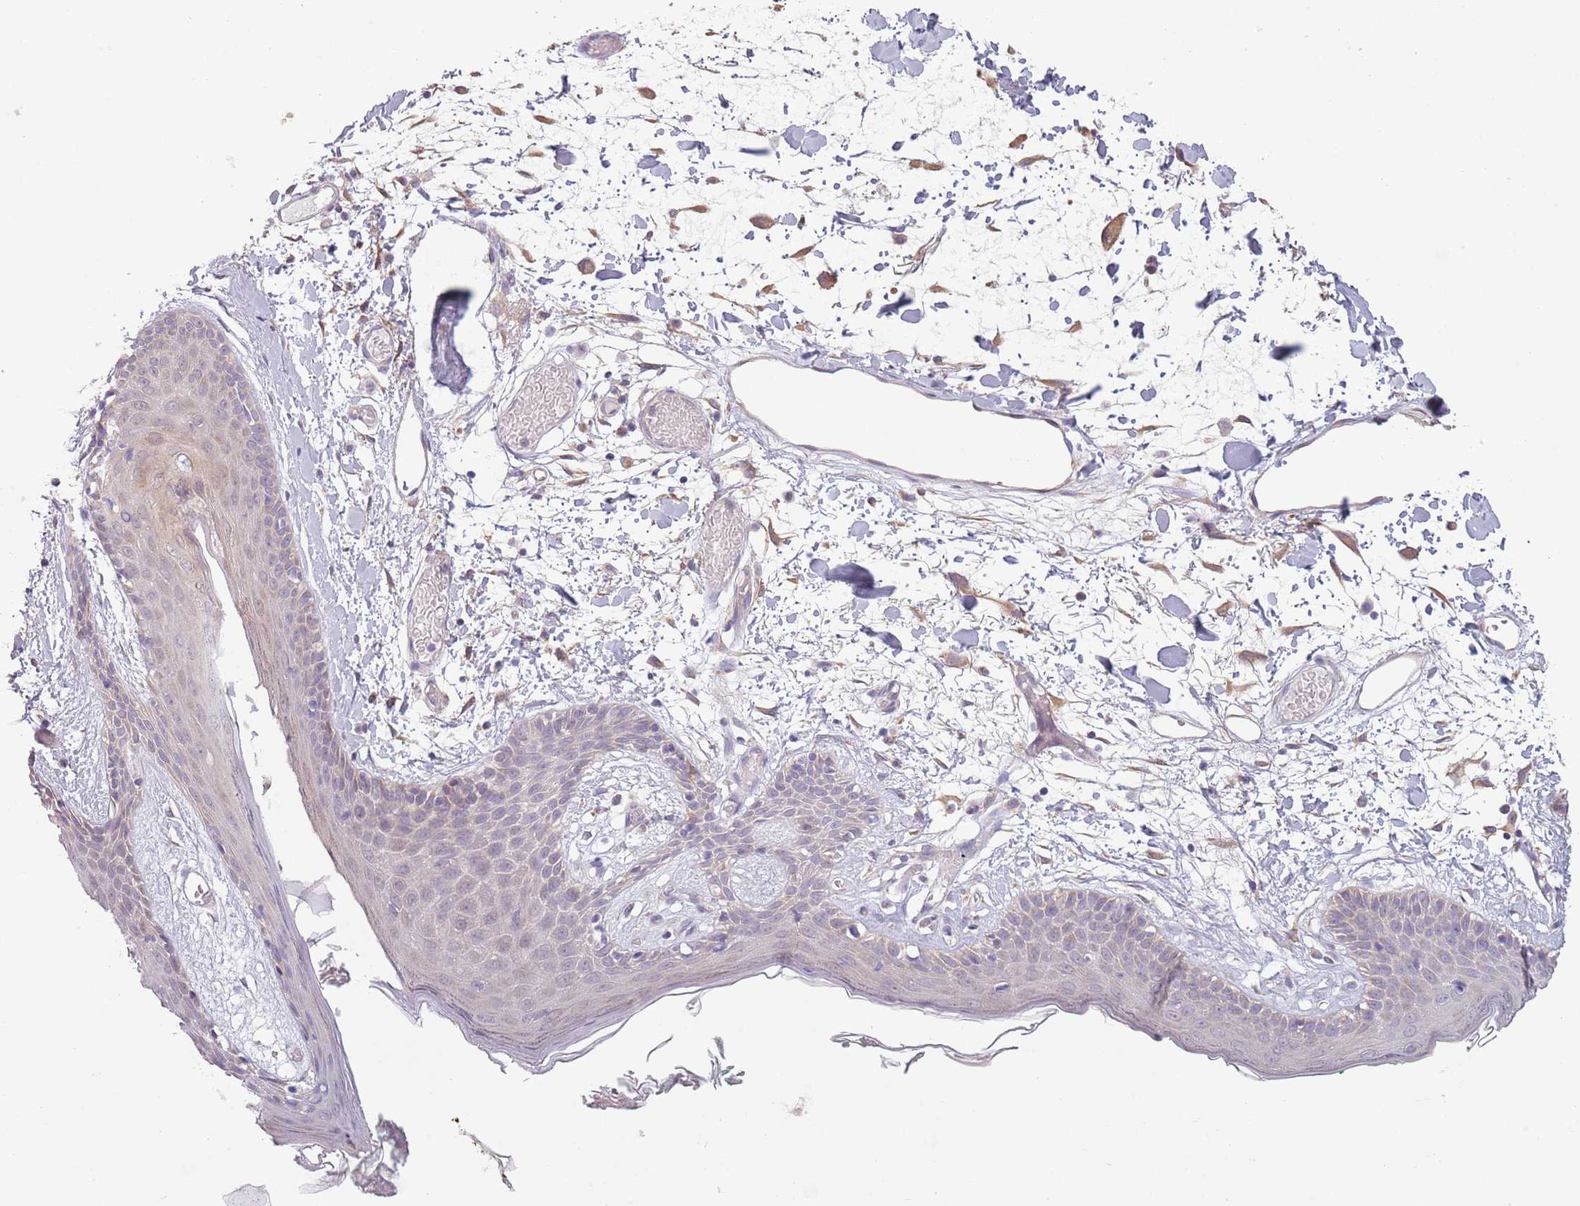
{"staining": {"intensity": "moderate", "quantity": ">75%", "location": "cytoplasmic/membranous"}, "tissue": "skin", "cell_type": "Fibroblasts", "image_type": "normal", "snomed": [{"axis": "morphology", "description": "Normal tissue, NOS"}, {"axis": "topography", "description": "Skin"}], "caption": "Immunohistochemistry (IHC) (DAB (3,3'-diaminobenzidine)) staining of unremarkable skin exhibits moderate cytoplasmic/membranous protein positivity in about >75% of fibroblasts. The protein is shown in brown color, while the nuclei are stained blue.", "gene": "COQ5", "patient": {"sex": "male", "age": 79}}